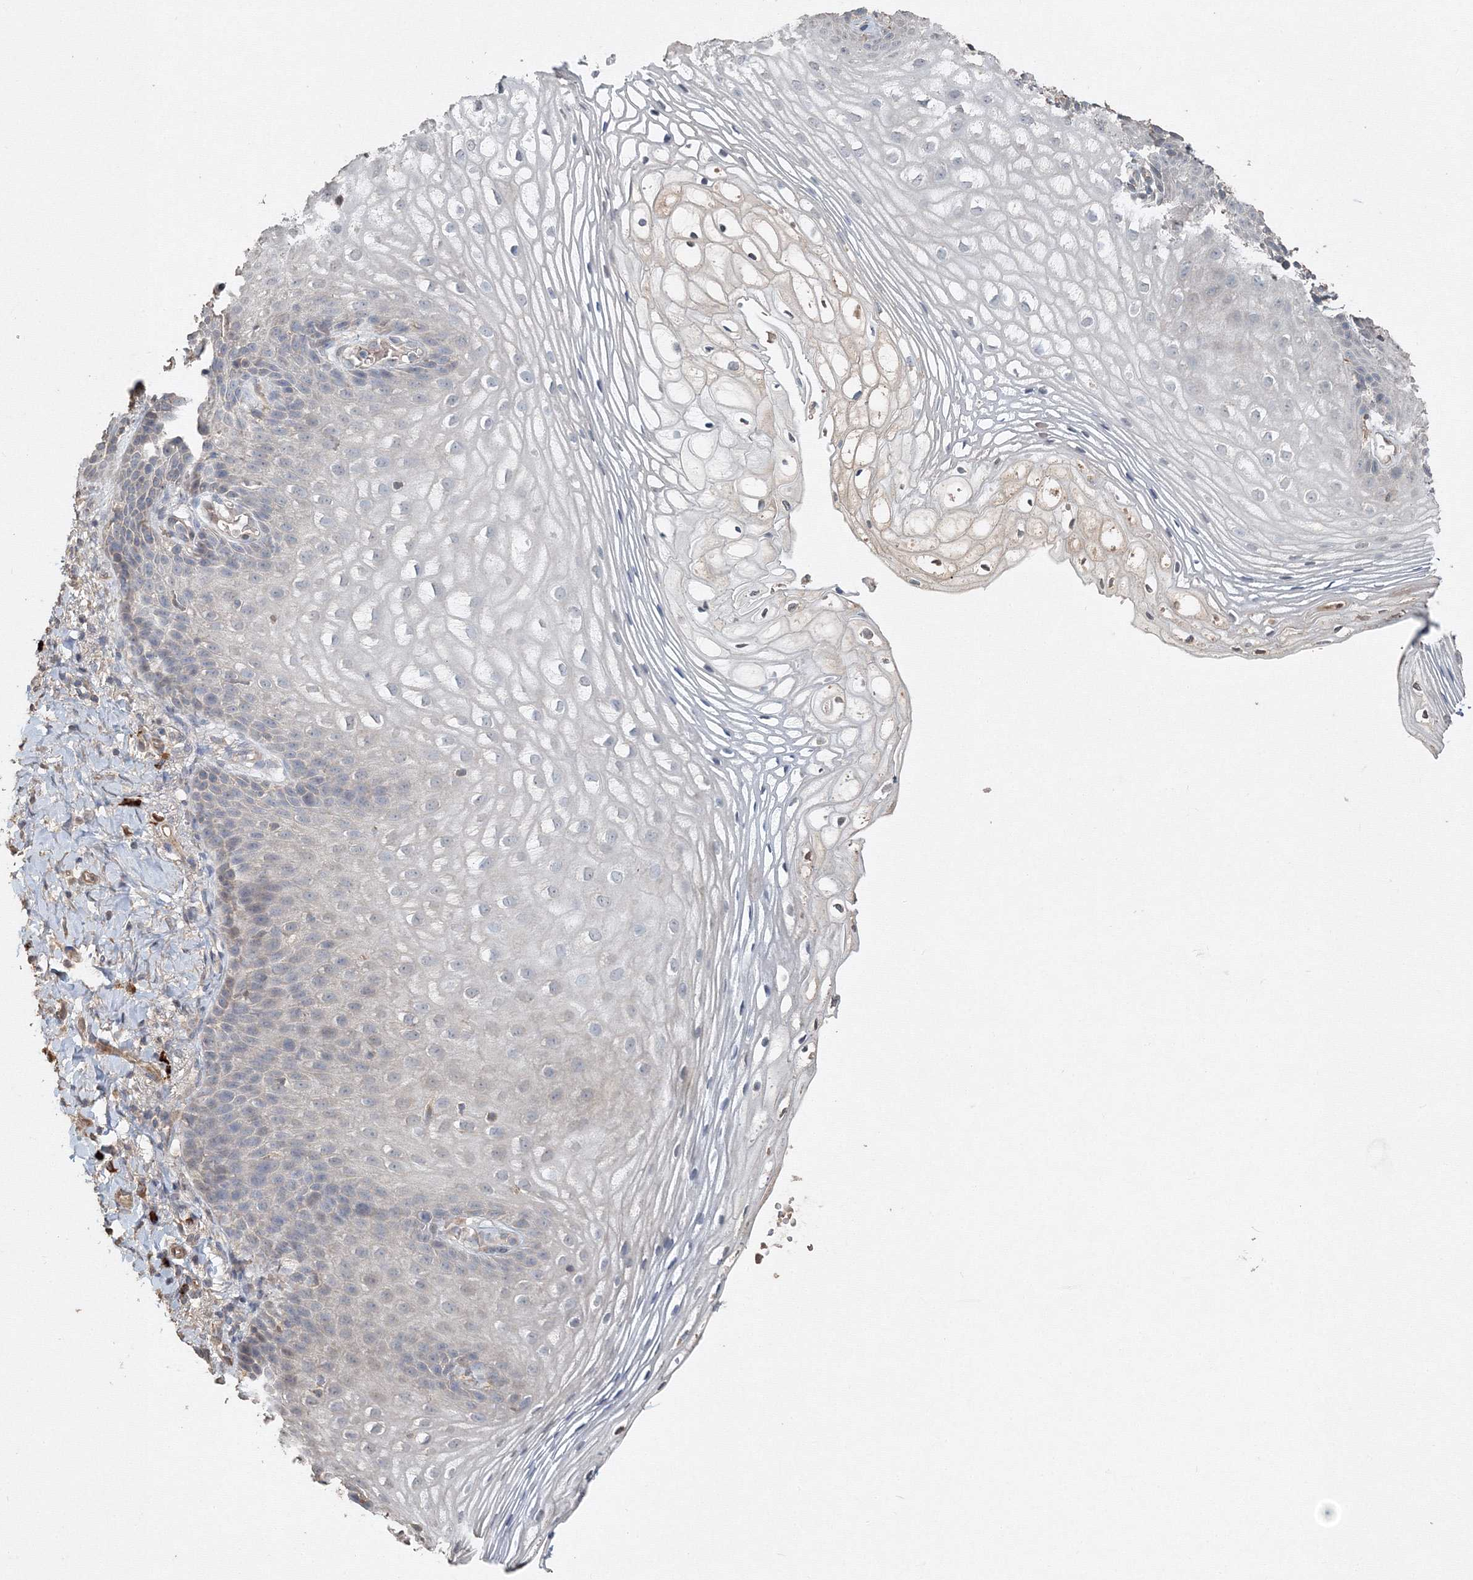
{"staining": {"intensity": "negative", "quantity": "none", "location": "none"}, "tissue": "vagina", "cell_type": "Squamous epithelial cells", "image_type": "normal", "snomed": [{"axis": "morphology", "description": "Normal tissue, NOS"}, {"axis": "topography", "description": "Vagina"}], "caption": "An immunohistochemistry (IHC) micrograph of benign vagina is shown. There is no staining in squamous epithelial cells of vagina. The staining was performed using DAB to visualize the protein expression in brown, while the nuclei were stained in blue with hematoxylin (Magnification: 20x).", "gene": "NALF2", "patient": {"sex": "female", "age": 60}}